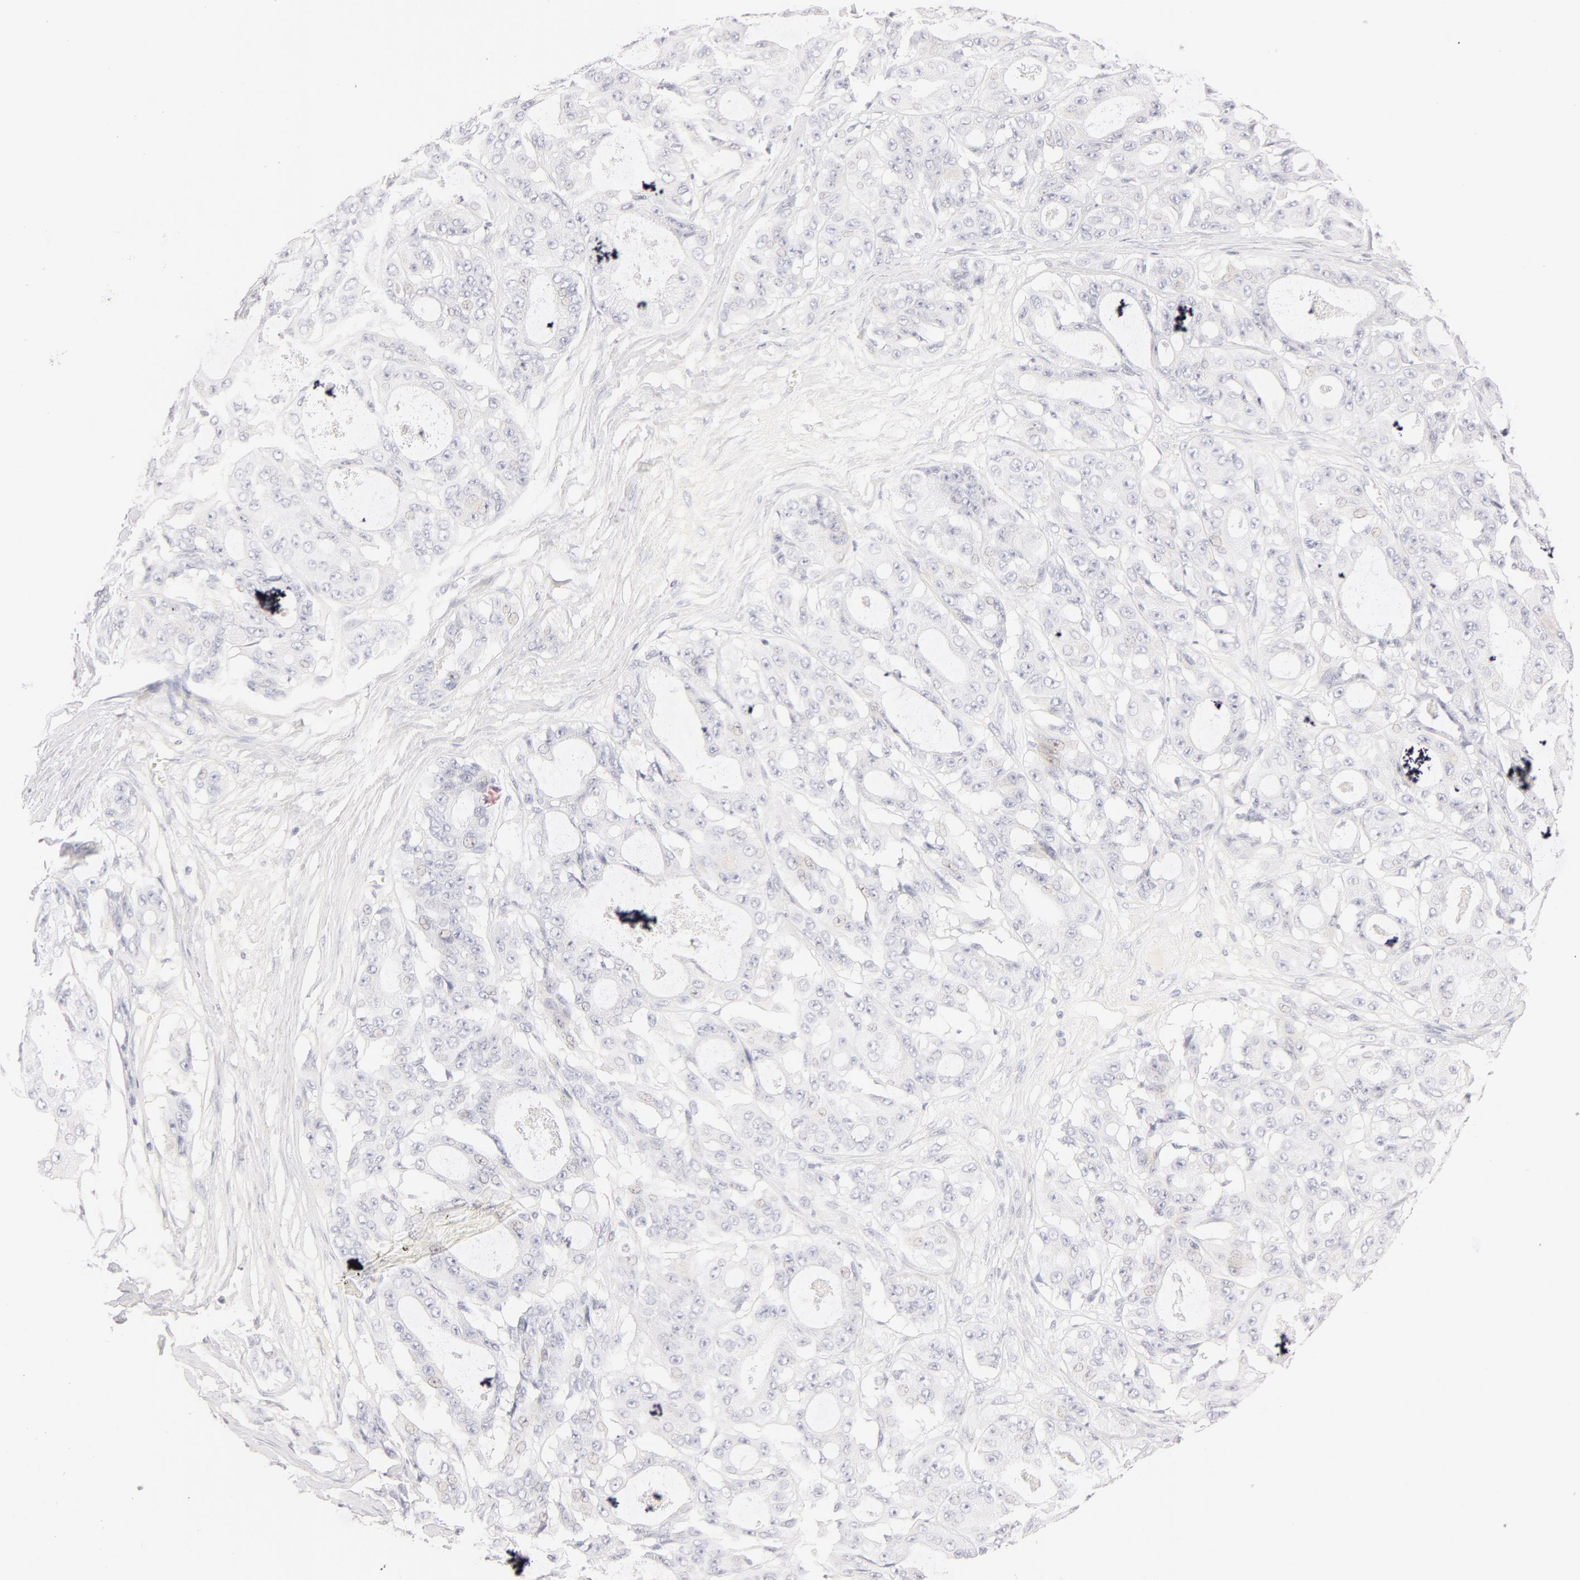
{"staining": {"intensity": "negative", "quantity": "none", "location": "none"}, "tissue": "ovarian cancer", "cell_type": "Tumor cells", "image_type": "cancer", "snomed": [{"axis": "morphology", "description": "Carcinoma, endometroid"}, {"axis": "topography", "description": "Ovary"}], "caption": "DAB immunohistochemical staining of human ovarian cancer displays no significant staining in tumor cells. (DAB immunohistochemistry (IHC) with hematoxylin counter stain).", "gene": "LGALS7B", "patient": {"sex": "female", "age": 61}}